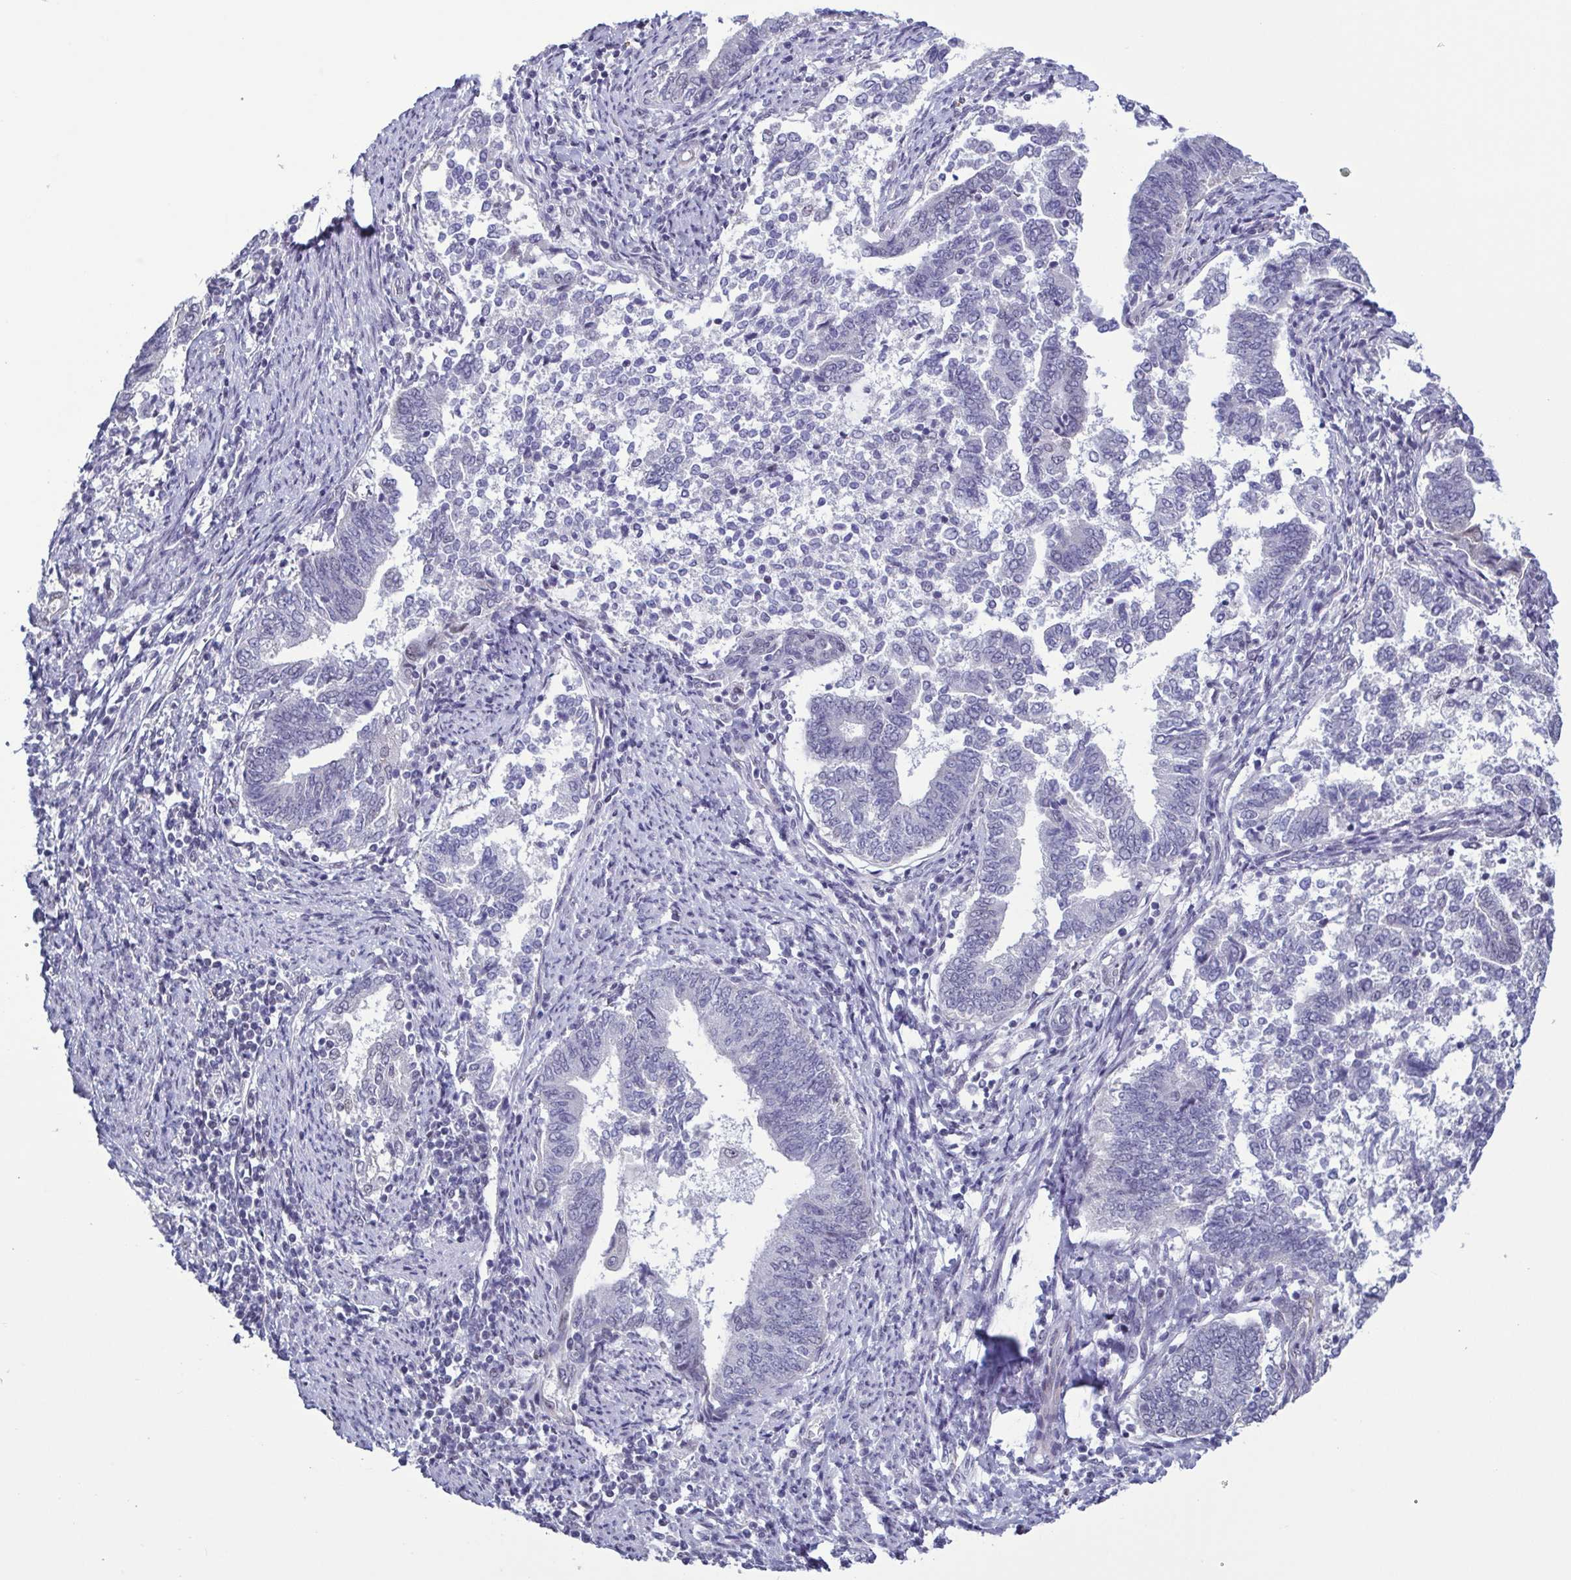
{"staining": {"intensity": "negative", "quantity": "none", "location": "none"}, "tissue": "endometrial cancer", "cell_type": "Tumor cells", "image_type": "cancer", "snomed": [{"axis": "morphology", "description": "Adenocarcinoma, NOS"}, {"axis": "topography", "description": "Endometrium"}], "caption": "DAB (3,3'-diaminobenzidine) immunohistochemical staining of human endometrial adenocarcinoma shows no significant expression in tumor cells. (Brightfield microscopy of DAB (3,3'-diaminobenzidine) immunohistochemistry at high magnification).", "gene": "TMEM92", "patient": {"sex": "female", "age": 65}}